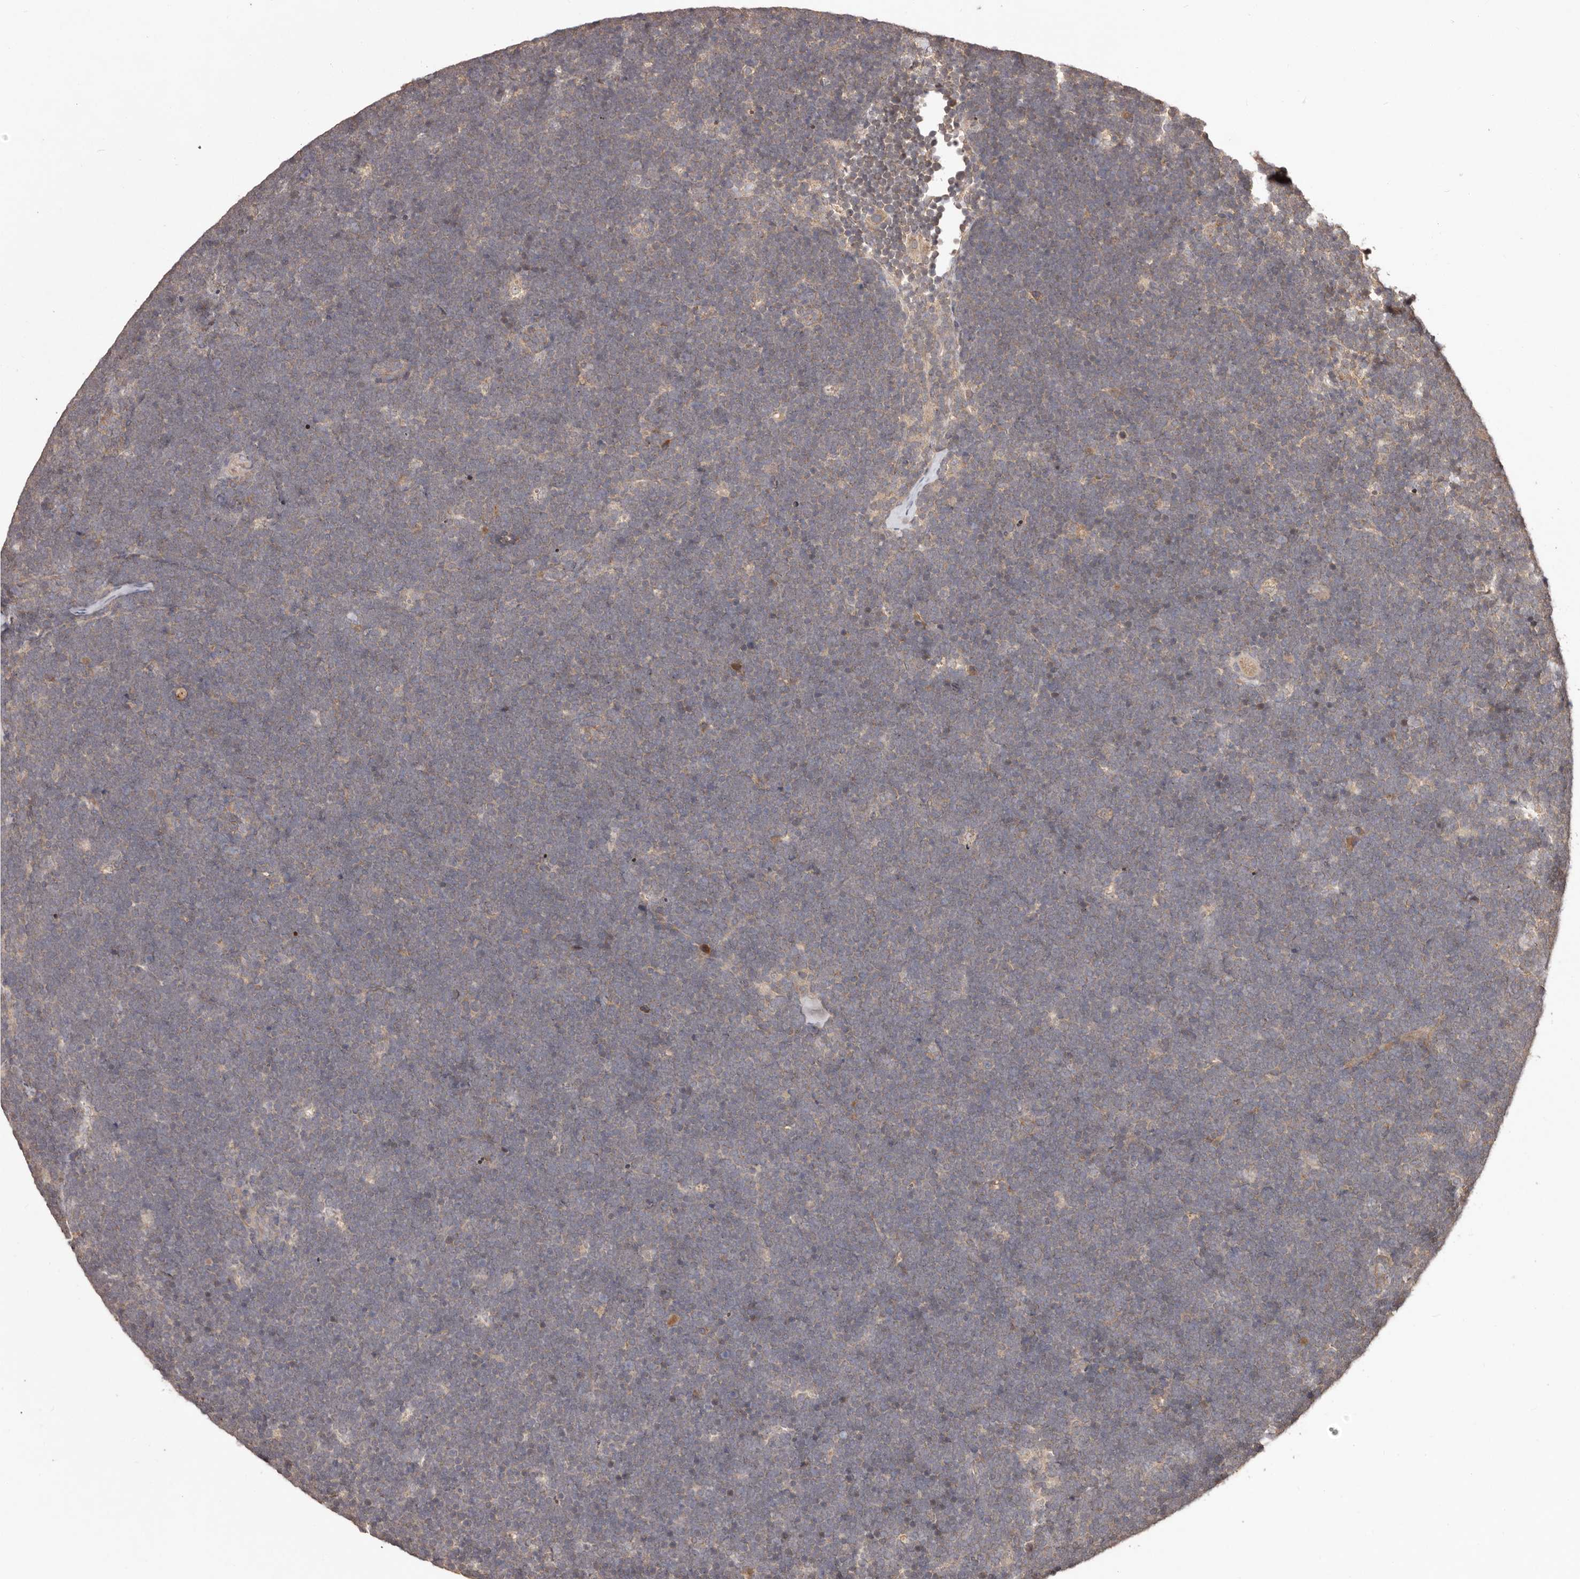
{"staining": {"intensity": "weak", "quantity": "<25%", "location": "cytoplasmic/membranous"}, "tissue": "lymphoma", "cell_type": "Tumor cells", "image_type": "cancer", "snomed": [{"axis": "morphology", "description": "Malignant lymphoma, non-Hodgkin's type, High grade"}, {"axis": "topography", "description": "Lymph node"}], "caption": "The photomicrograph displays no staining of tumor cells in lymphoma.", "gene": "MTO1", "patient": {"sex": "male", "age": 13}}